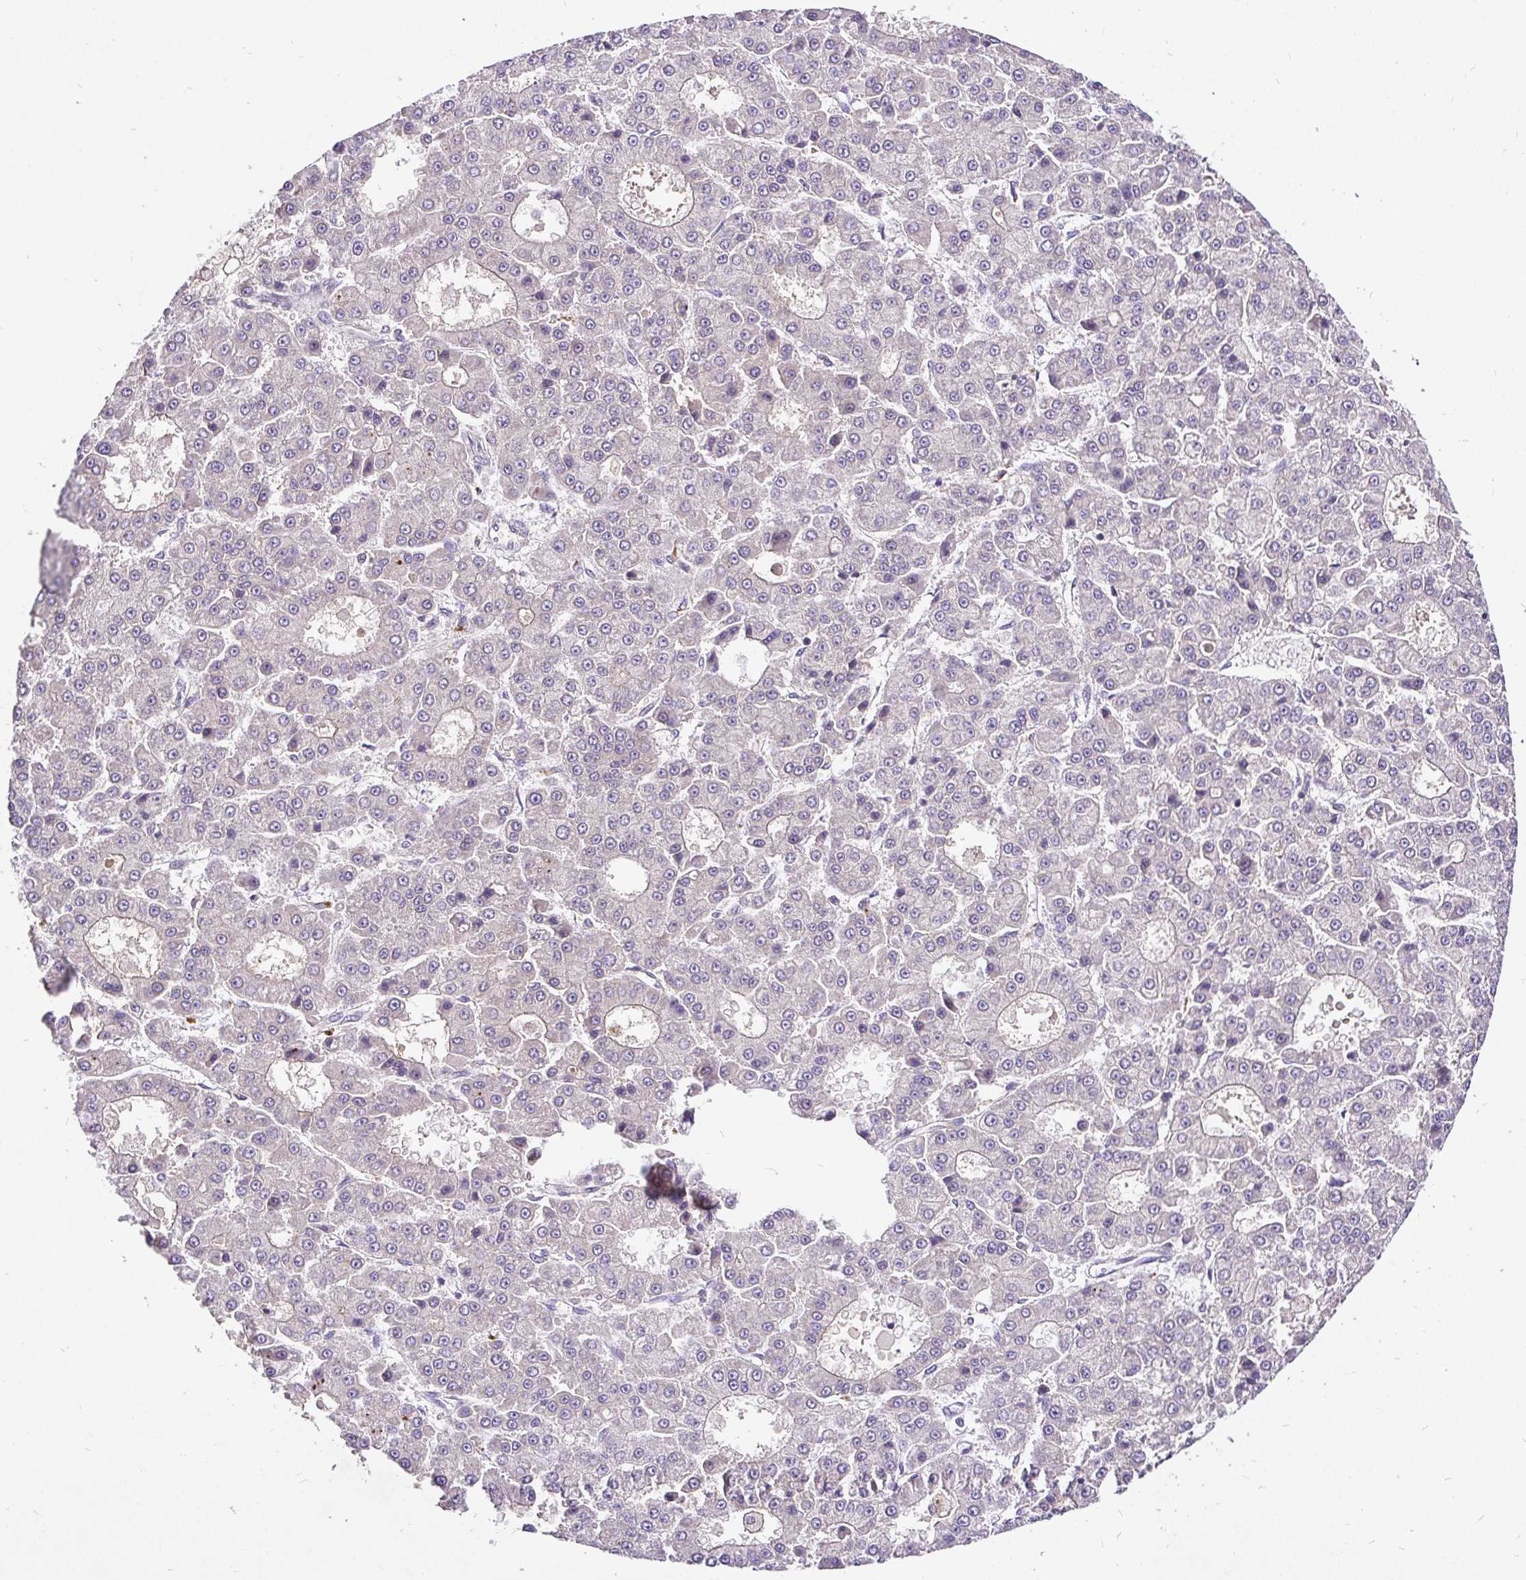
{"staining": {"intensity": "negative", "quantity": "none", "location": "none"}, "tissue": "liver cancer", "cell_type": "Tumor cells", "image_type": "cancer", "snomed": [{"axis": "morphology", "description": "Carcinoma, Hepatocellular, NOS"}, {"axis": "topography", "description": "Liver"}], "caption": "Immunohistochemical staining of liver cancer (hepatocellular carcinoma) displays no significant staining in tumor cells. (Immunohistochemistry (ihc), brightfield microscopy, high magnification).", "gene": "UBE2M", "patient": {"sex": "male", "age": 70}}